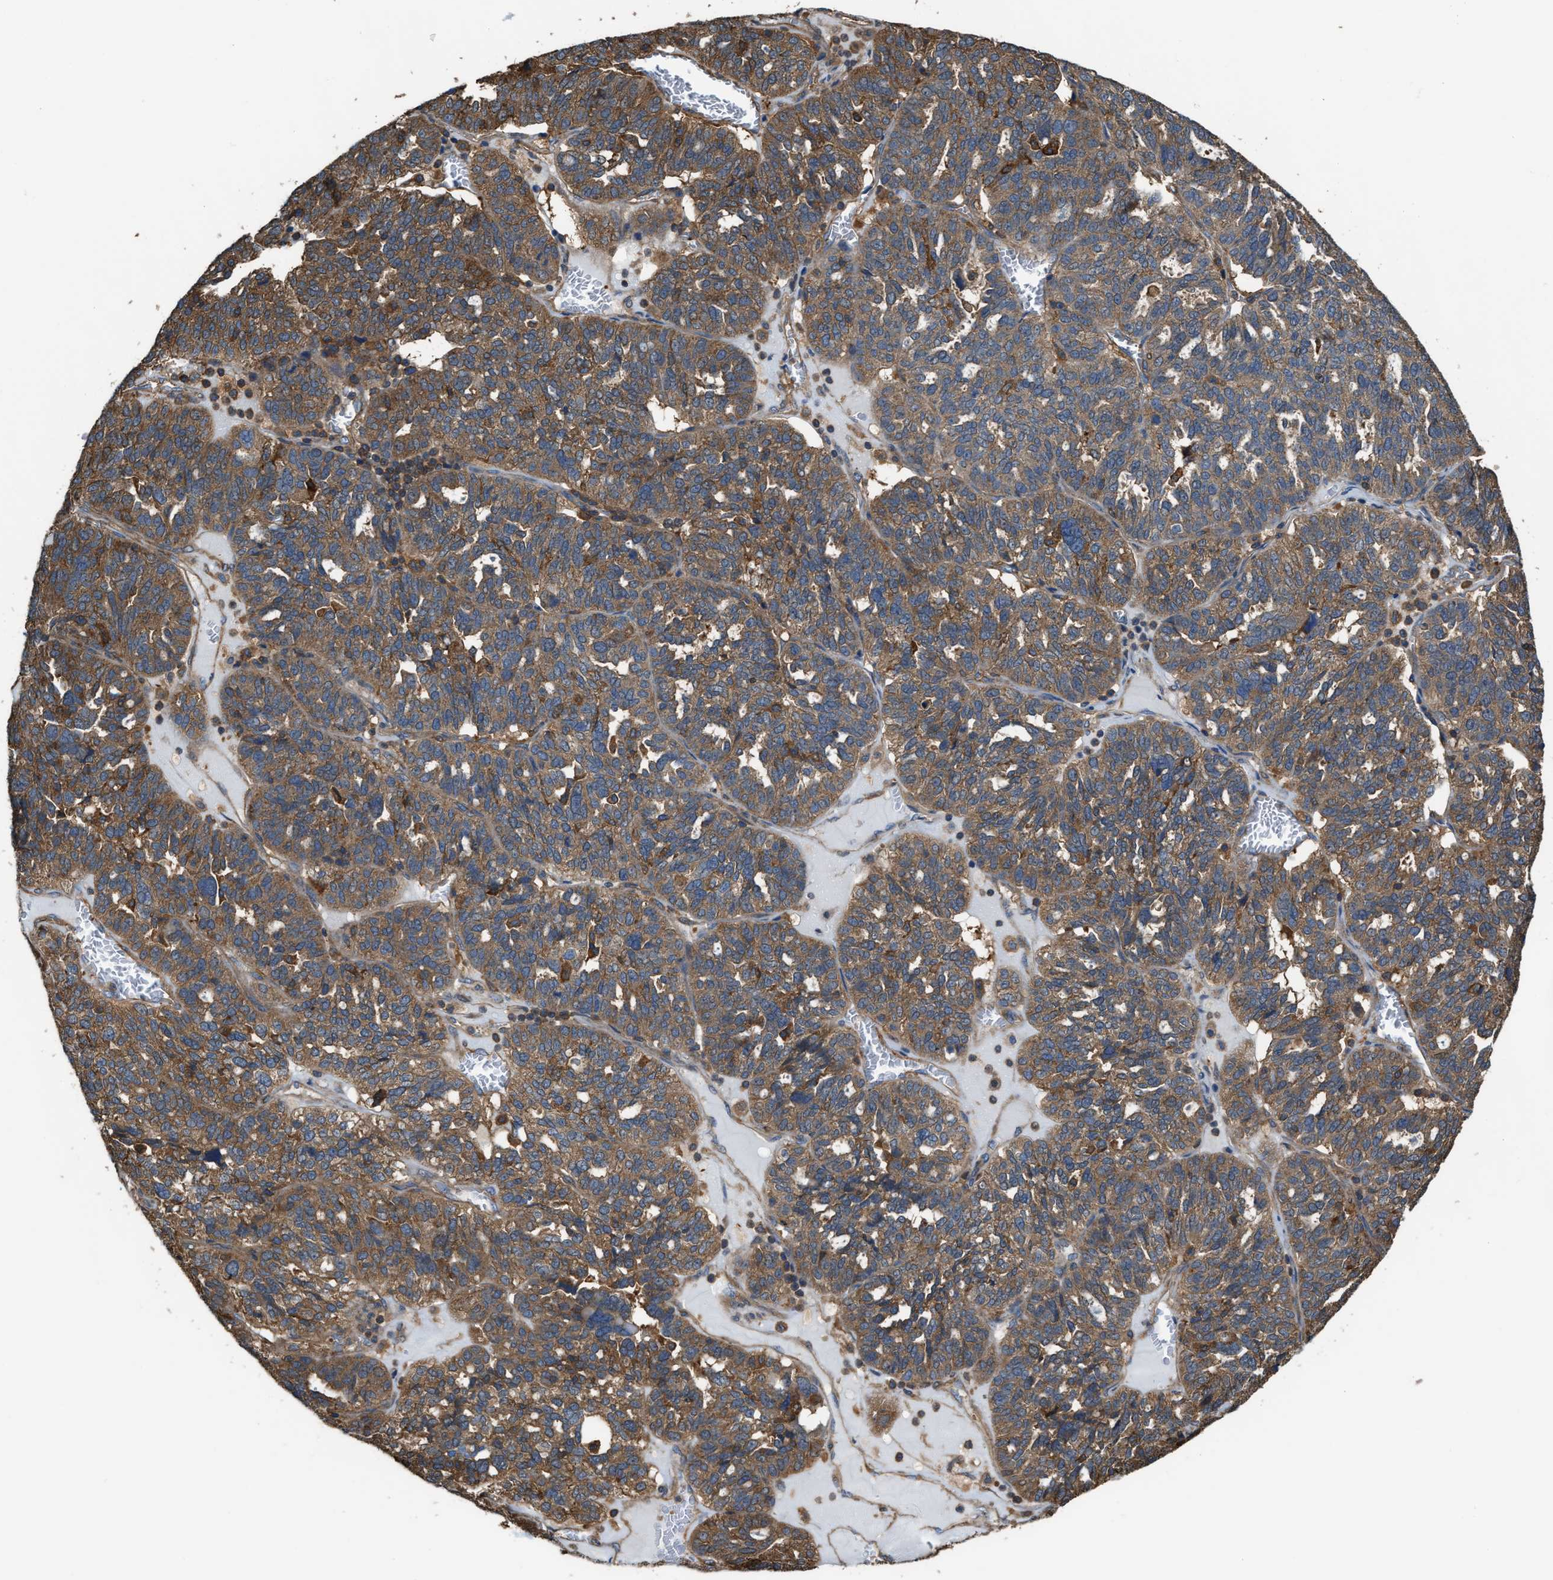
{"staining": {"intensity": "moderate", "quantity": ">75%", "location": "cytoplasmic/membranous"}, "tissue": "ovarian cancer", "cell_type": "Tumor cells", "image_type": "cancer", "snomed": [{"axis": "morphology", "description": "Cystadenocarcinoma, serous, NOS"}, {"axis": "topography", "description": "Ovary"}], "caption": "A high-resolution photomicrograph shows IHC staining of ovarian cancer (serous cystadenocarcinoma), which exhibits moderate cytoplasmic/membranous positivity in about >75% of tumor cells.", "gene": "ATIC", "patient": {"sex": "female", "age": 59}}